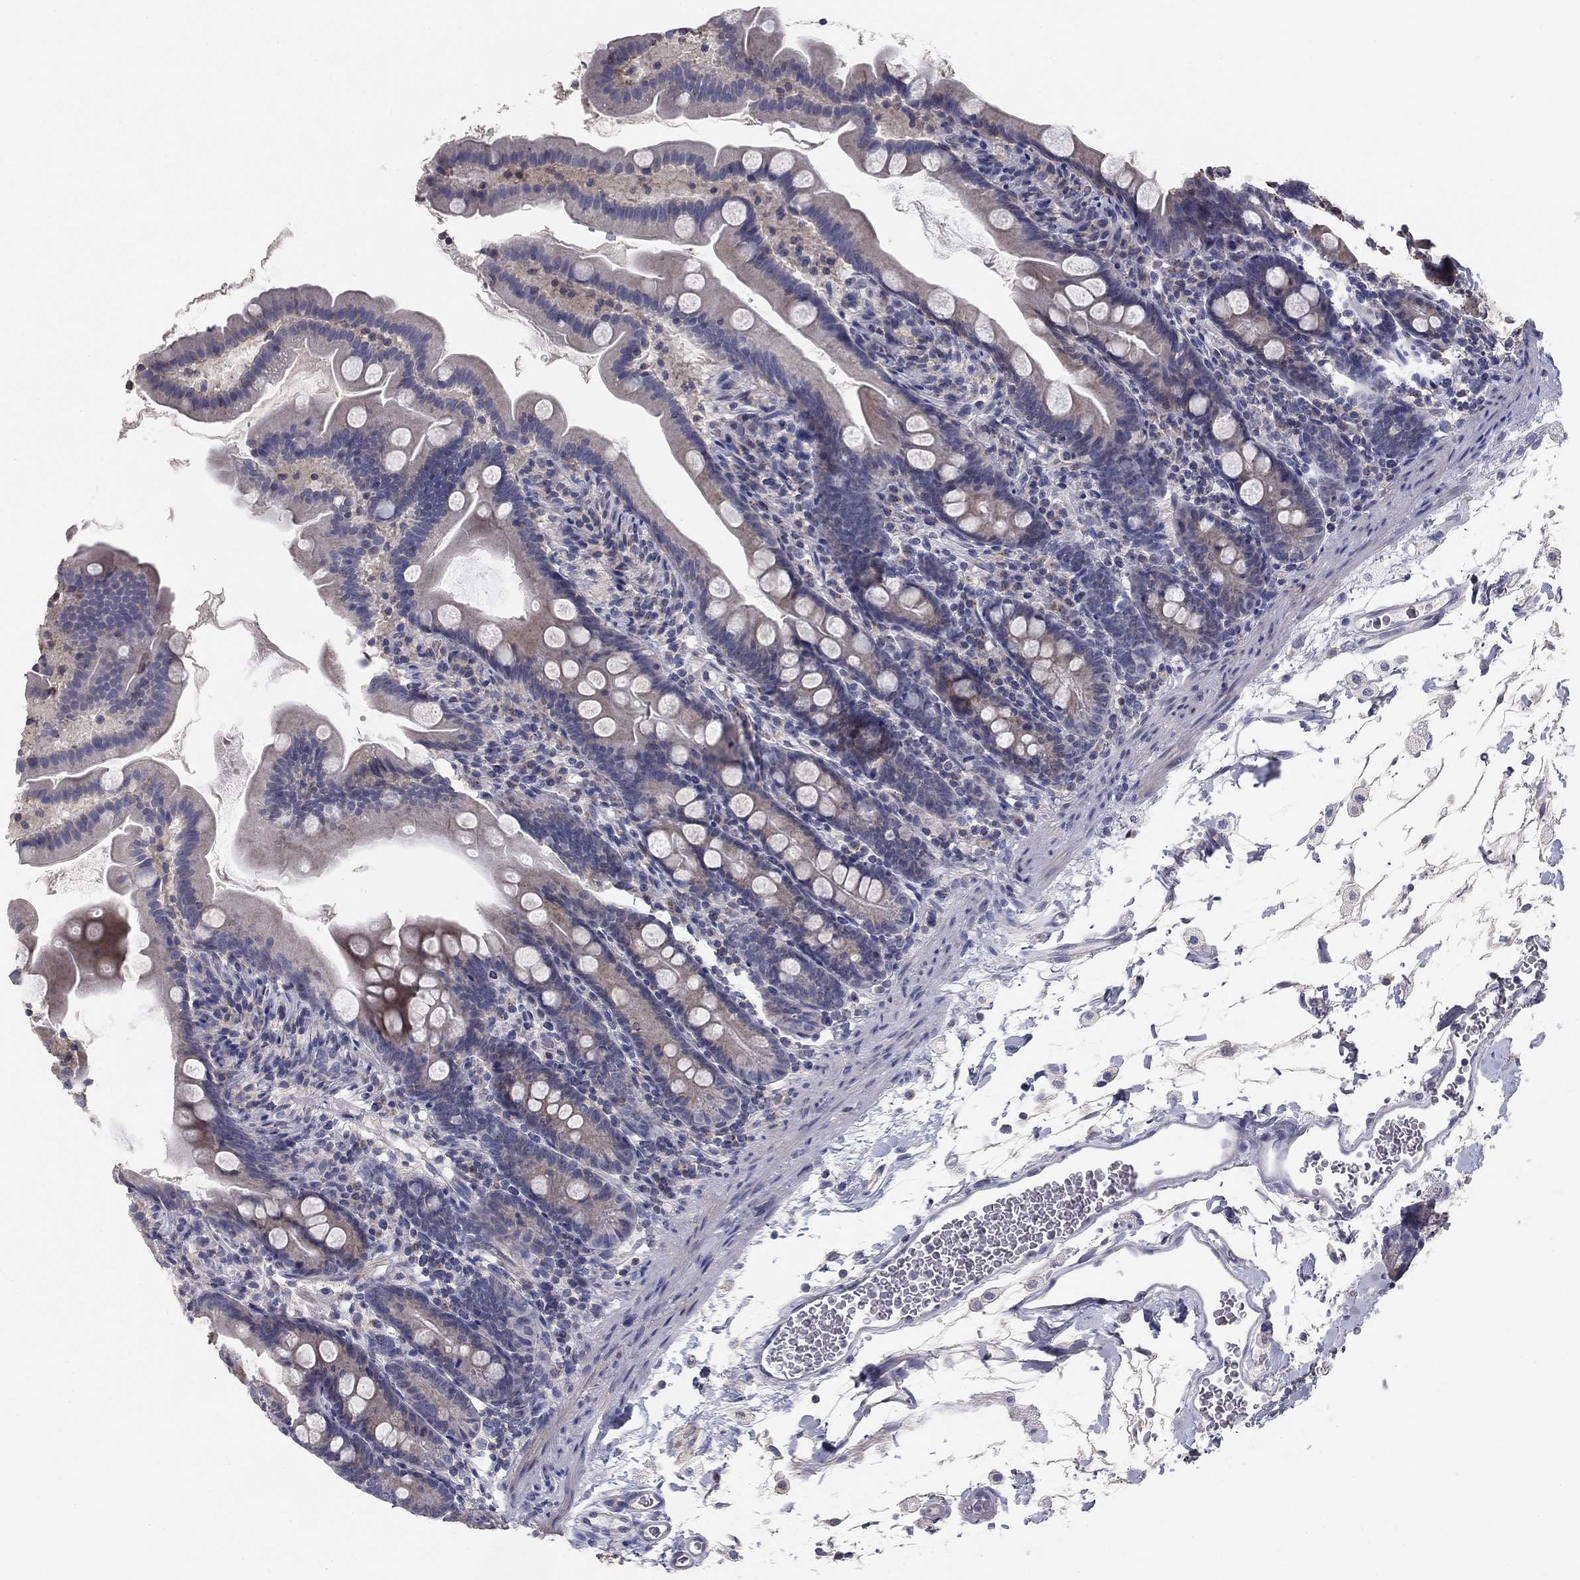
{"staining": {"intensity": "negative", "quantity": "none", "location": "none"}, "tissue": "small intestine", "cell_type": "Glandular cells", "image_type": "normal", "snomed": [{"axis": "morphology", "description": "Normal tissue, NOS"}, {"axis": "topography", "description": "Small intestine"}], "caption": "Immunohistochemical staining of unremarkable human small intestine reveals no significant expression in glandular cells. (DAB IHC, high magnification).", "gene": "SEPTIN3", "patient": {"sex": "female", "age": 44}}